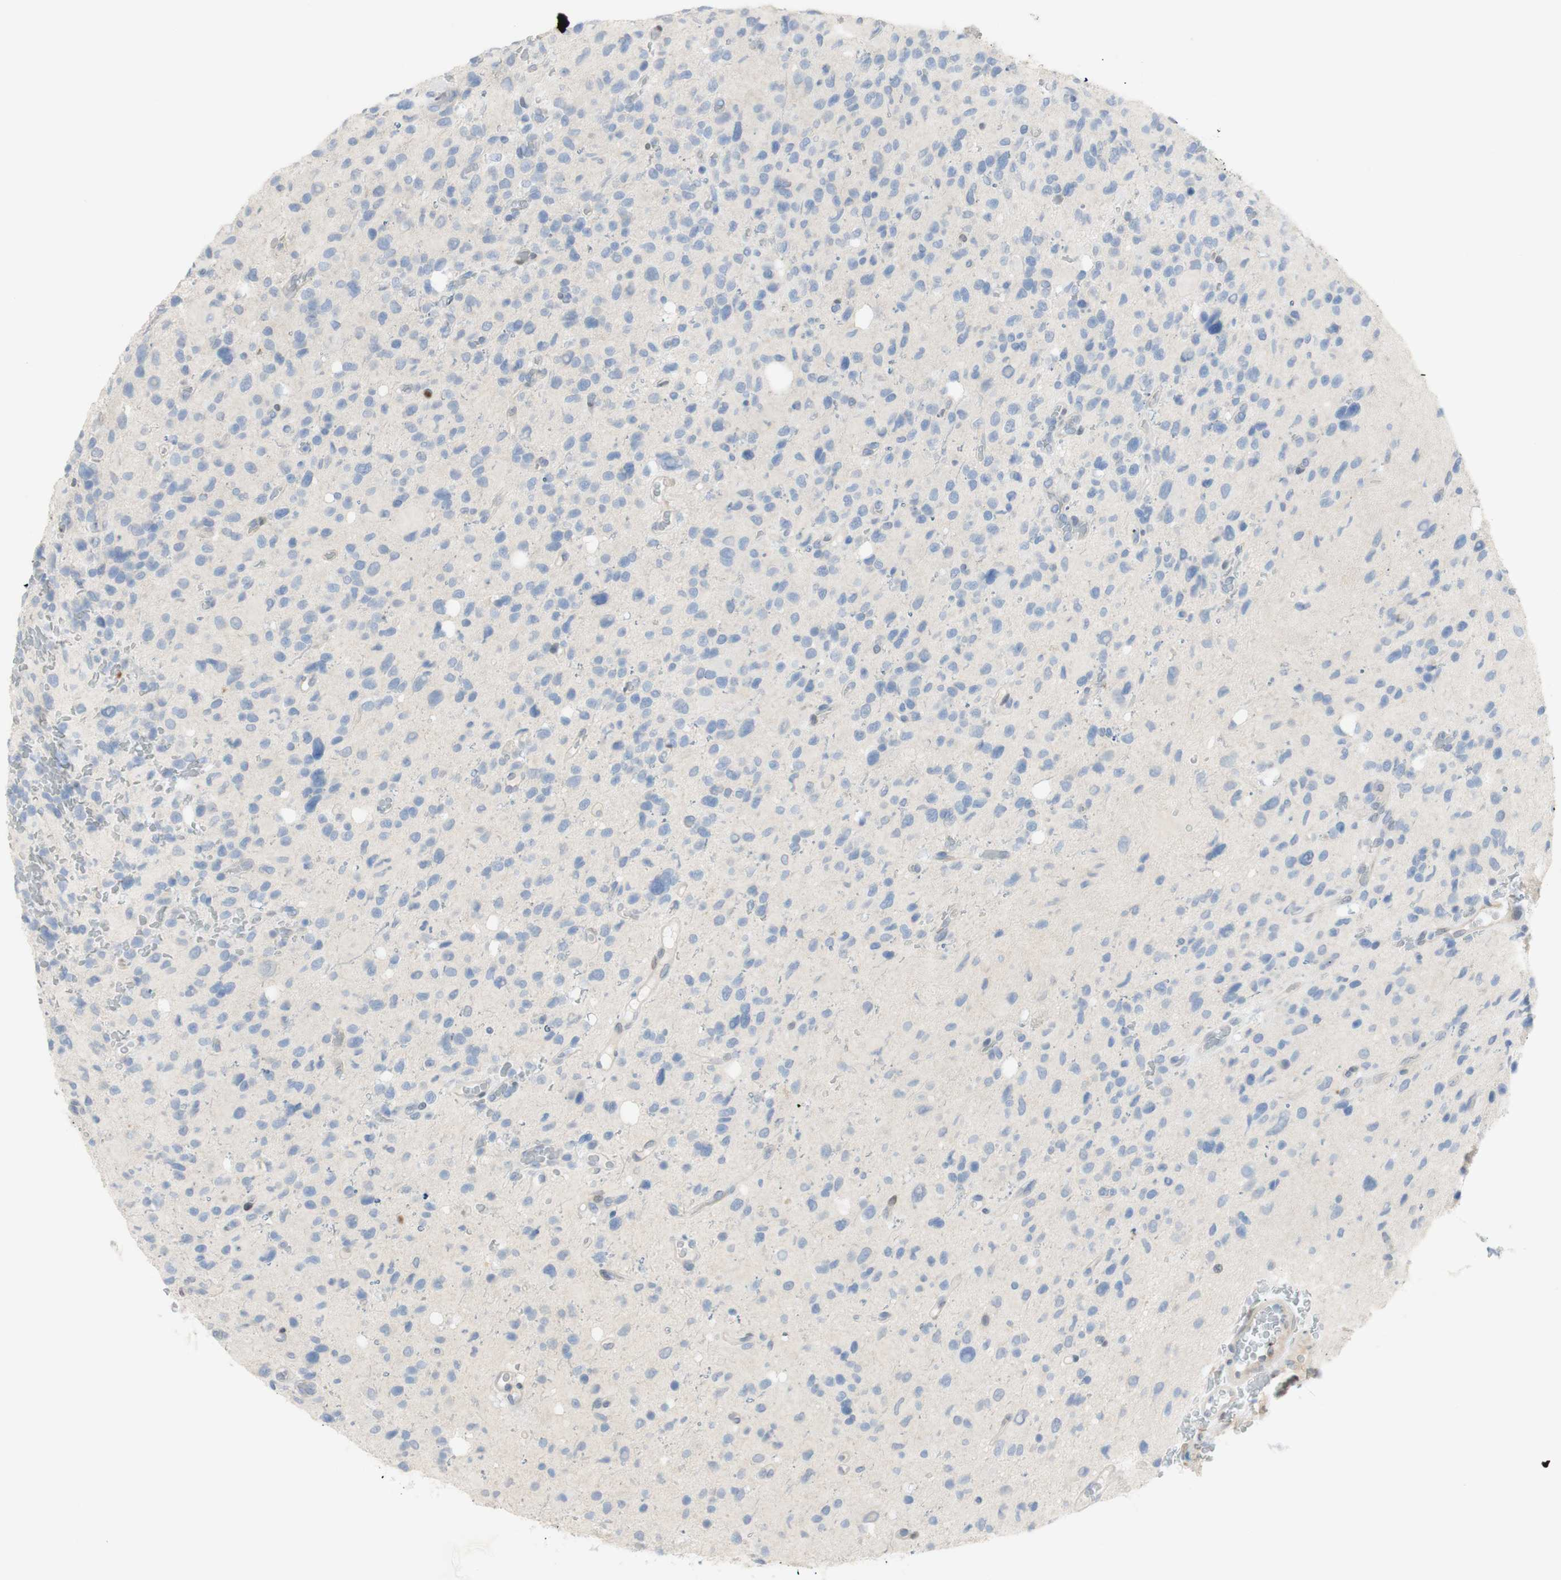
{"staining": {"intensity": "negative", "quantity": "none", "location": "none"}, "tissue": "glioma", "cell_type": "Tumor cells", "image_type": "cancer", "snomed": [{"axis": "morphology", "description": "Glioma, malignant, High grade"}, {"axis": "topography", "description": "Brain"}], "caption": "Histopathology image shows no protein positivity in tumor cells of malignant glioma (high-grade) tissue.", "gene": "SELENBP1", "patient": {"sex": "male", "age": 48}}